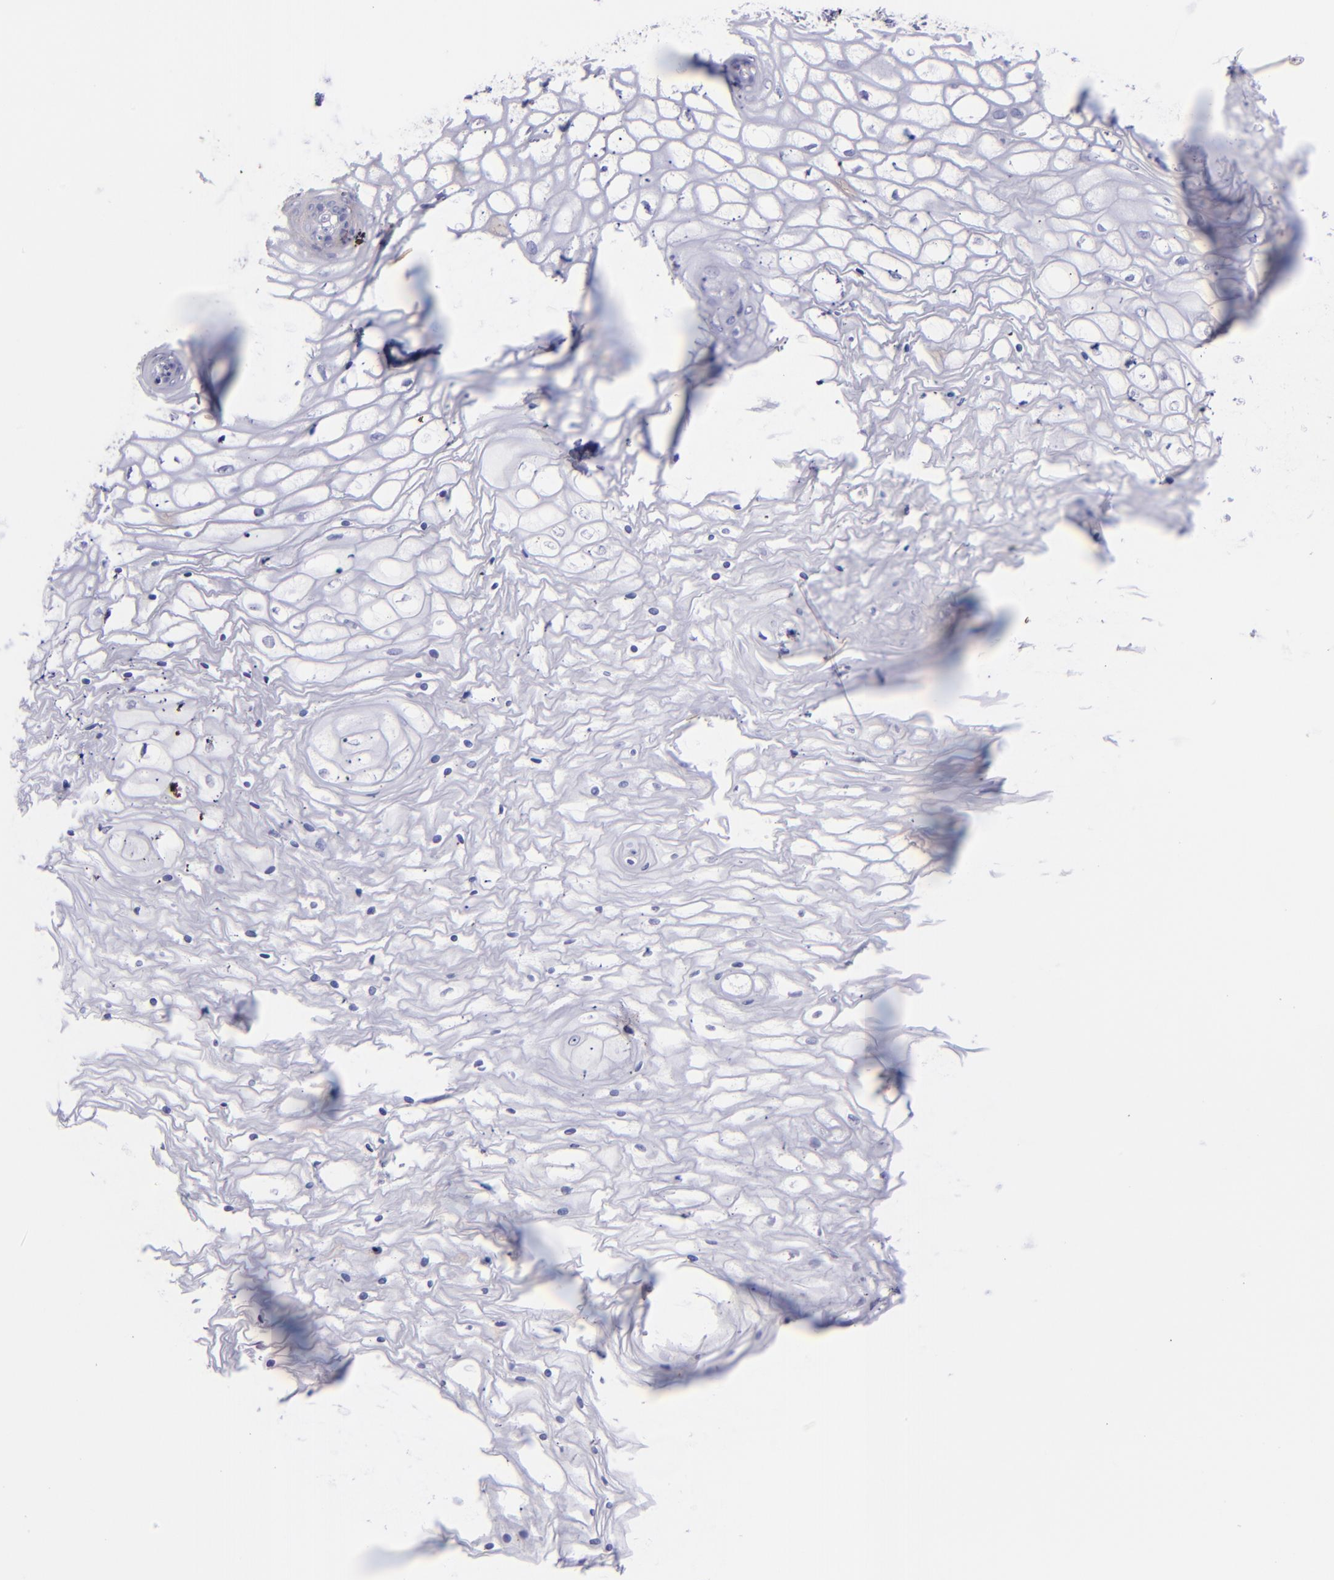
{"staining": {"intensity": "negative", "quantity": "none", "location": "none"}, "tissue": "vagina", "cell_type": "Squamous epithelial cells", "image_type": "normal", "snomed": [{"axis": "morphology", "description": "Normal tissue, NOS"}, {"axis": "topography", "description": "Vagina"}], "caption": "Micrograph shows no significant protein staining in squamous epithelial cells of benign vagina. The staining is performed using DAB brown chromogen with nuclei counter-stained in using hematoxylin.", "gene": "CD82", "patient": {"sex": "female", "age": 34}}